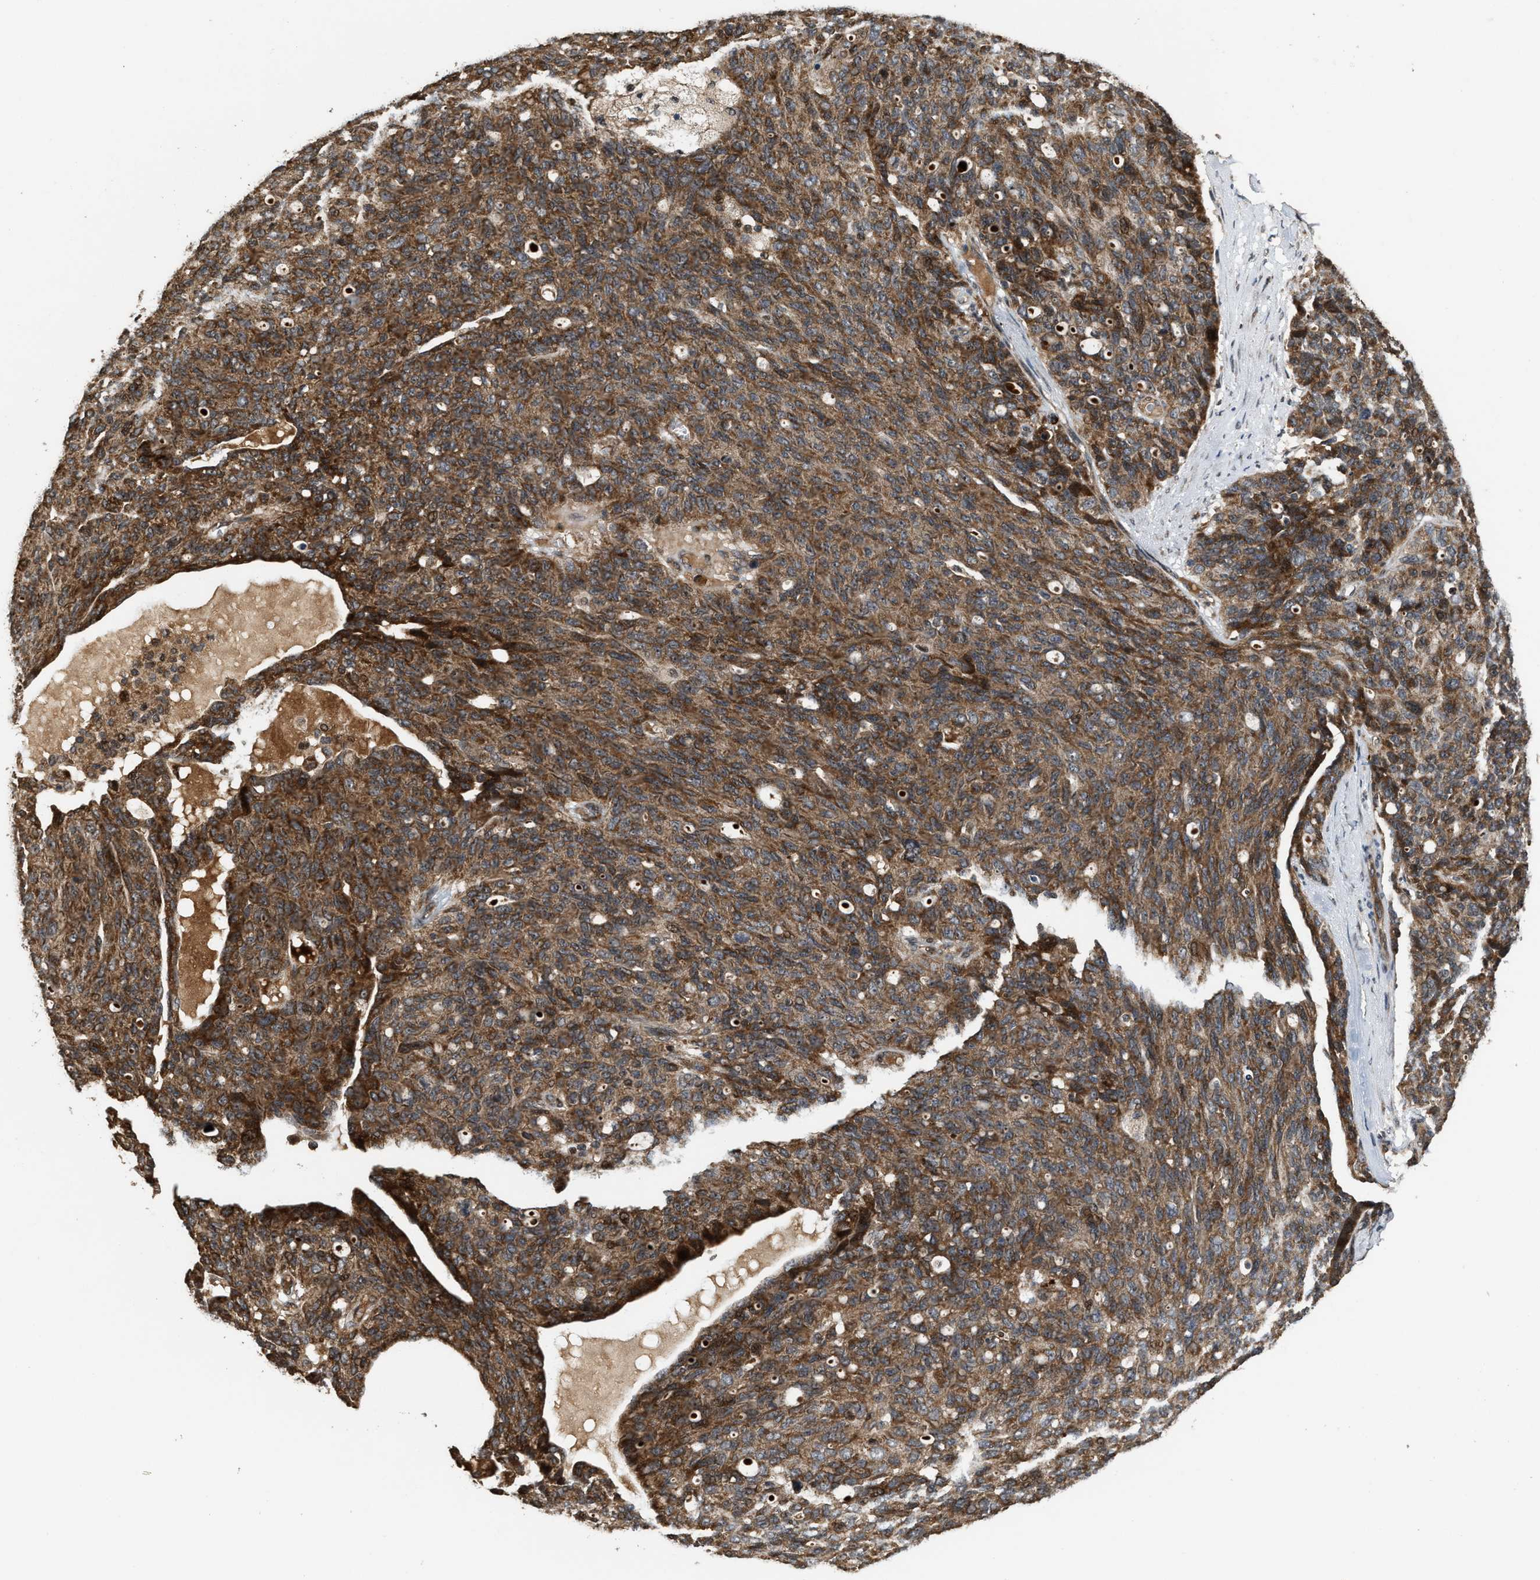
{"staining": {"intensity": "strong", "quantity": ">75%", "location": "cytoplasmic/membranous"}, "tissue": "ovarian cancer", "cell_type": "Tumor cells", "image_type": "cancer", "snomed": [{"axis": "morphology", "description": "Carcinoma, endometroid"}, {"axis": "topography", "description": "Ovary"}], "caption": "The image shows staining of ovarian endometroid carcinoma, revealing strong cytoplasmic/membranous protein positivity (brown color) within tumor cells. (IHC, brightfield microscopy, high magnification).", "gene": "ELP2", "patient": {"sex": "female", "age": 60}}